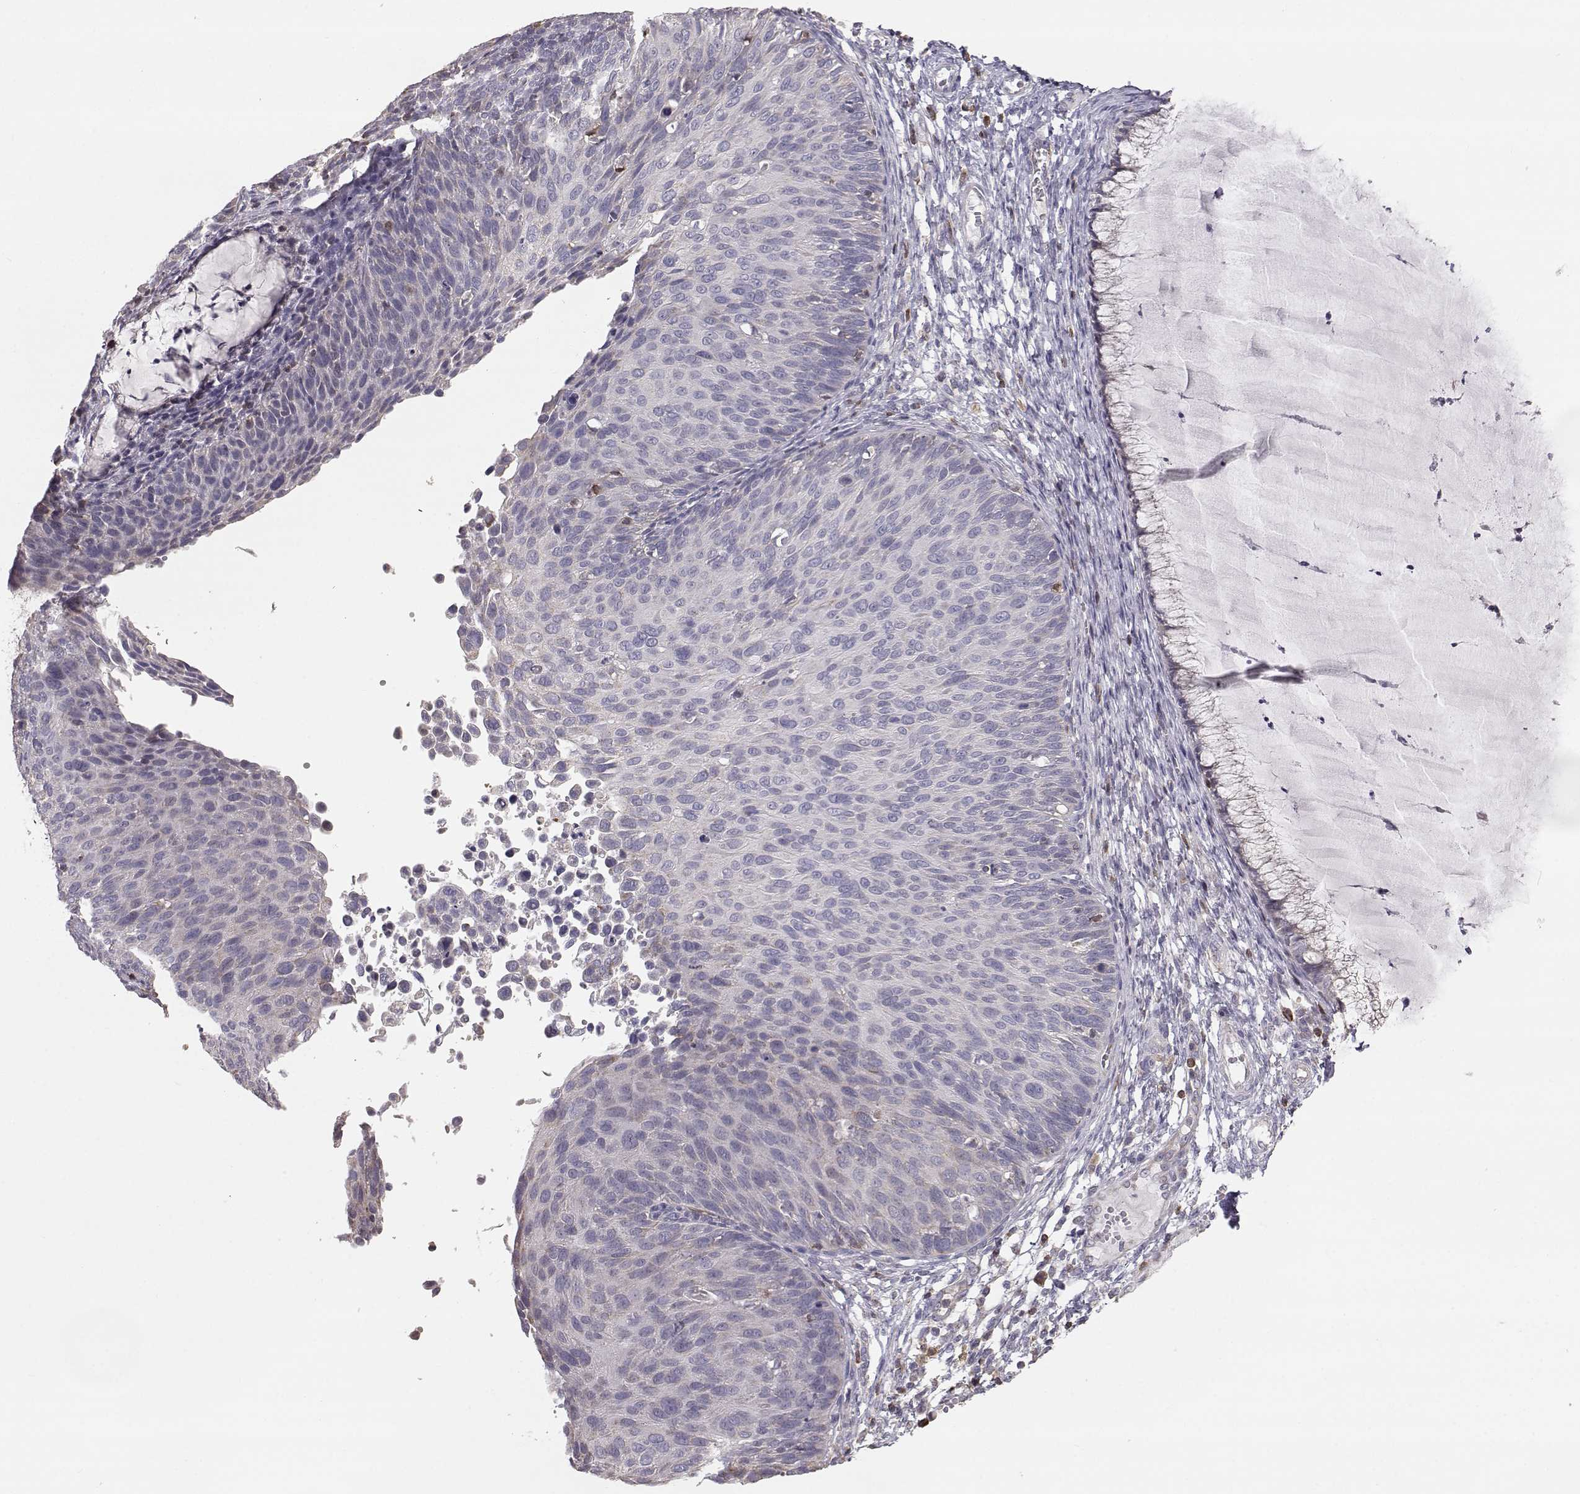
{"staining": {"intensity": "weak", "quantity": "<25%", "location": "cytoplasmic/membranous"}, "tissue": "cervical cancer", "cell_type": "Tumor cells", "image_type": "cancer", "snomed": [{"axis": "morphology", "description": "Squamous cell carcinoma, NOS"}, {"axis": "topography", "description": "Cervix"}], "caption": "Squamous cell carcinoma (cervical) was stained to show a protein in brown. There is no significant staining in tumor cells.", "gene": "GRAP2", "patient": {"sex": "female", "age": 36}}